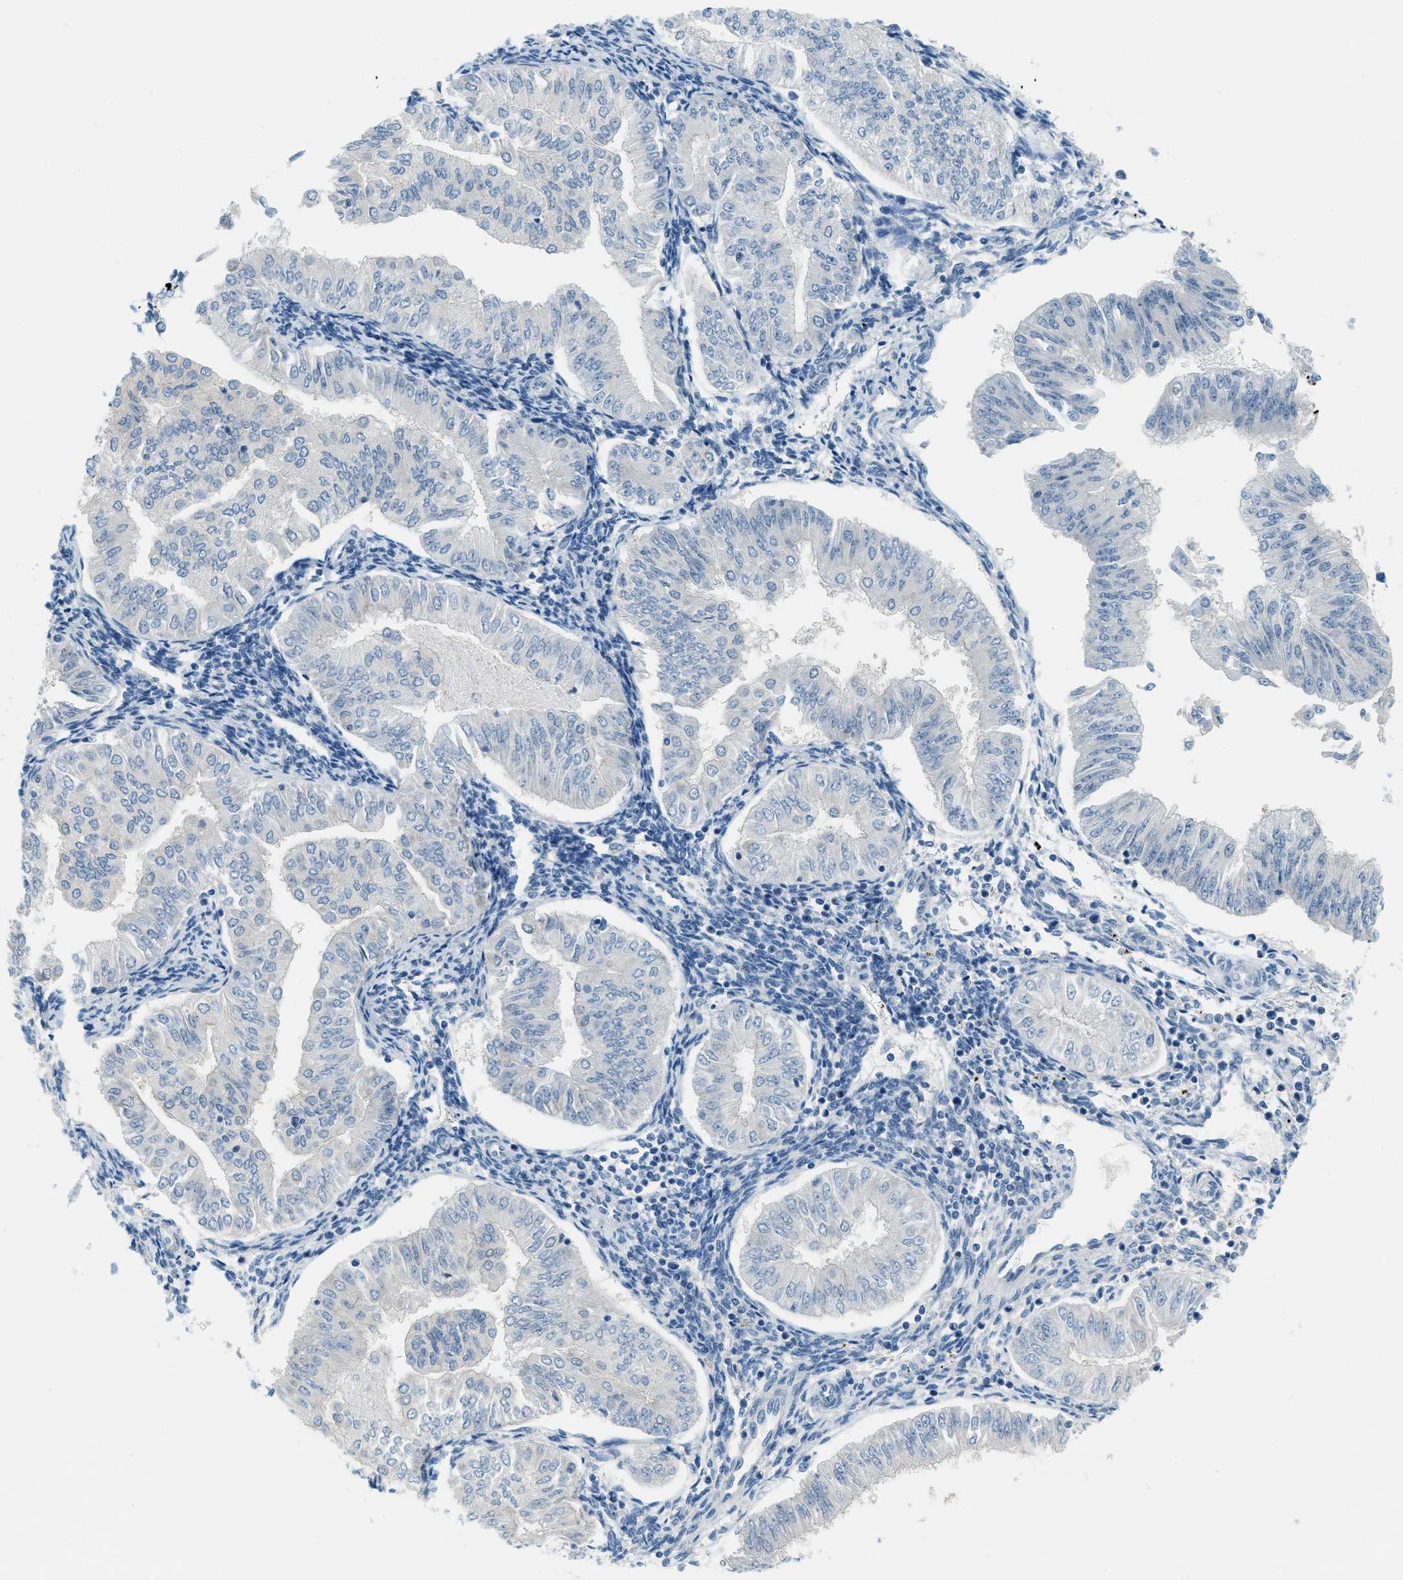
{"staining": {"intensity": "negative", "quantity": "none", "location": "none"}, "tissue": "endometrial cancer", "cell_type": "Tumor cells", "image_type": "cancer", "snomed": [{"axis": "morphology", "description": "Normal tissue, NOS"}, {"axis": "morphology", "description": "Adenocarcinoma, NOS"}, {"axis": "topography", "description": "Endometrium"}], "caption": "This image is of endometrial cancer stained with immunohistochemistry to label a protein in brown with the nuclei are counter-stained blue. There is no expression in tumor cells.", "gene": "CYP4X1", "patient": {"sex": "female", "age": 53}}